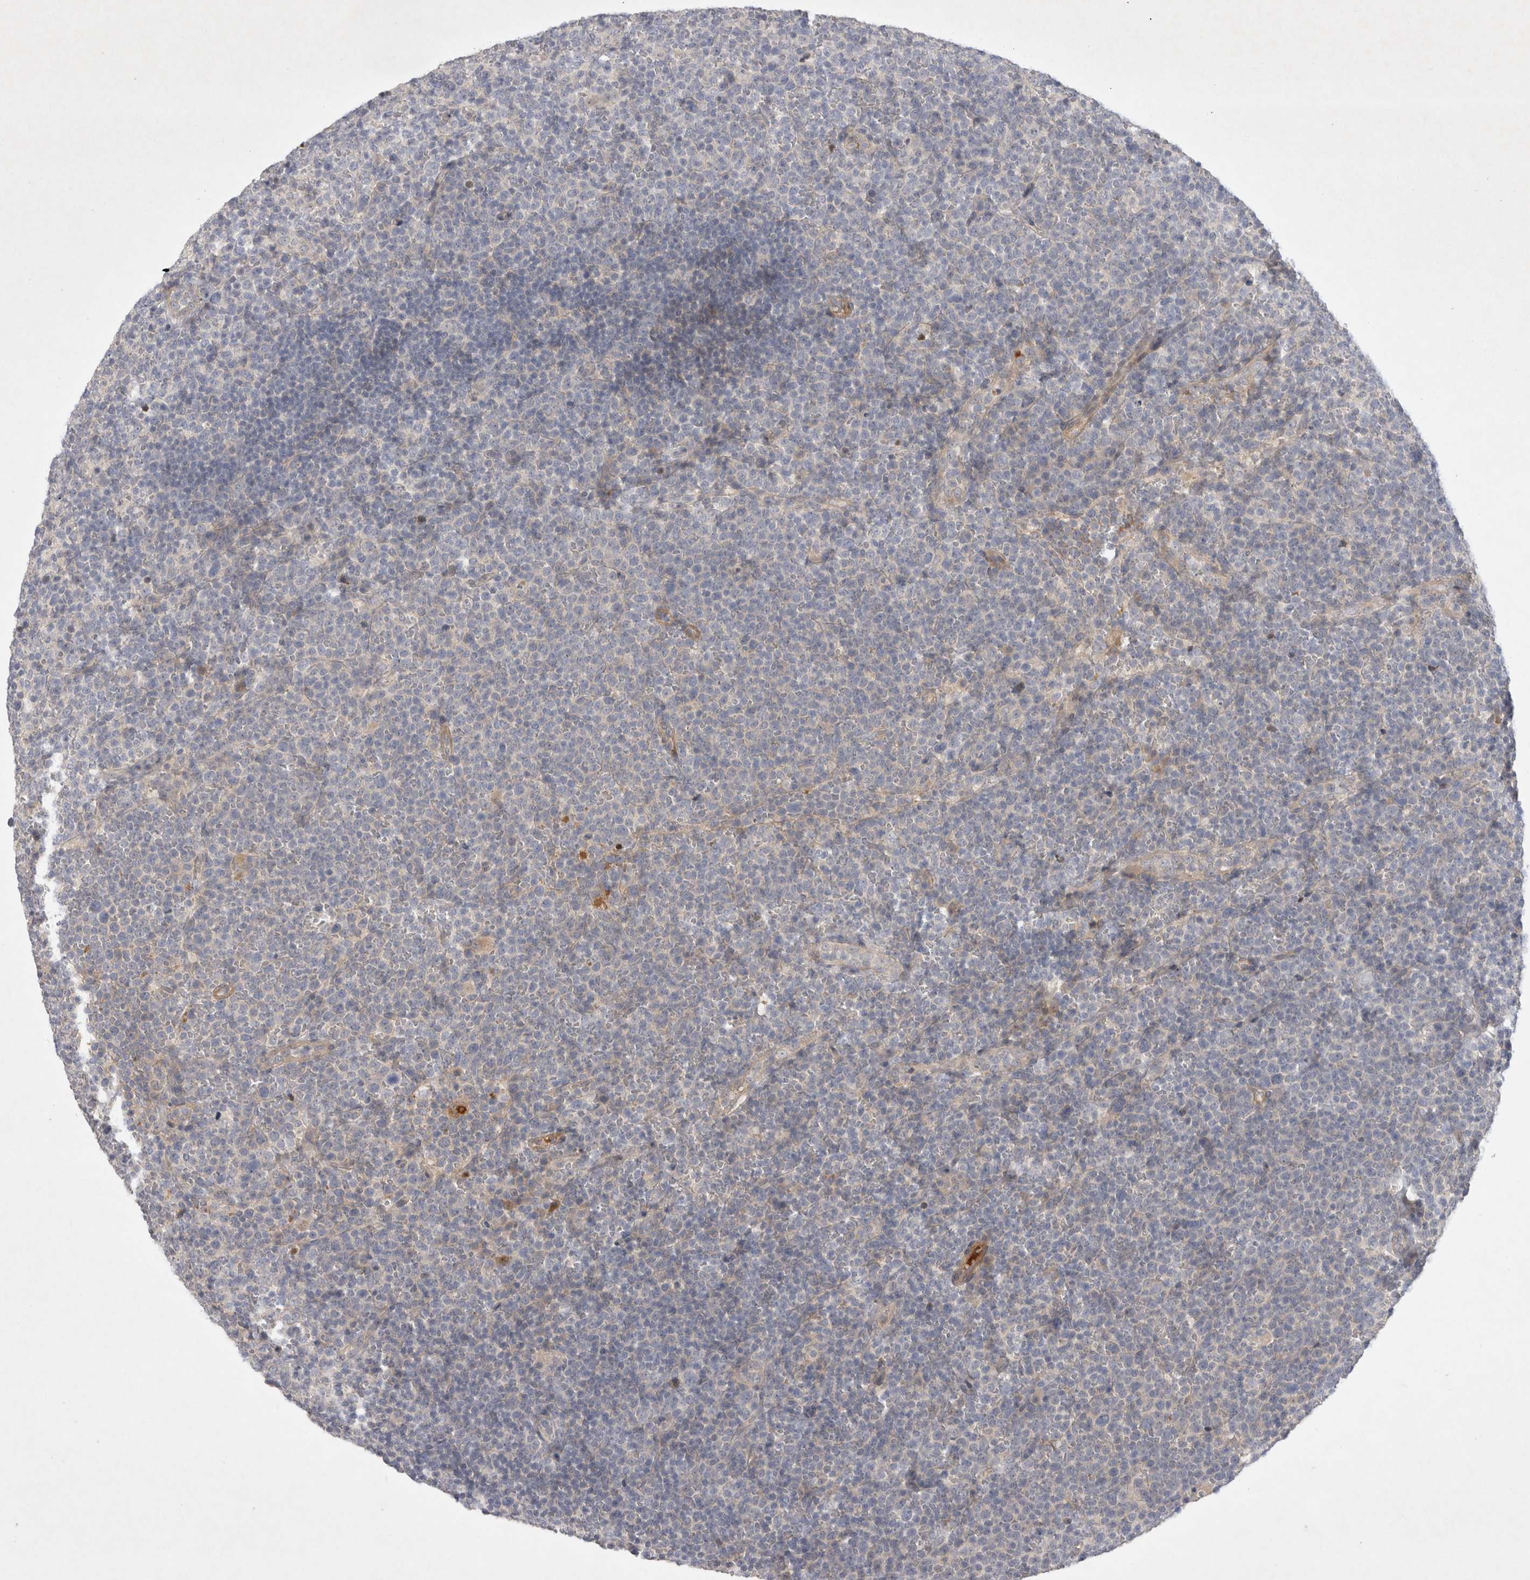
{"staining": {"intensity": "negative", "quantity": "none", "location": "none"}, "tissue": "lymphoma", "cell_type": "Tumor cells", "image_type": "cancer", "snomed": [{"axis": "morphology", "description": "Malignant lymphoma, non-Hodgkin's type, High grade"}, {"axis": "topography", "description": "Lymph node"}], "caption": "Tumor cells show no significant expression in malignant lymphoma, non-Hodgkin's type (high-grade).", "gene": "BZW2", "patient": {"sex": "male", "age": 61}}